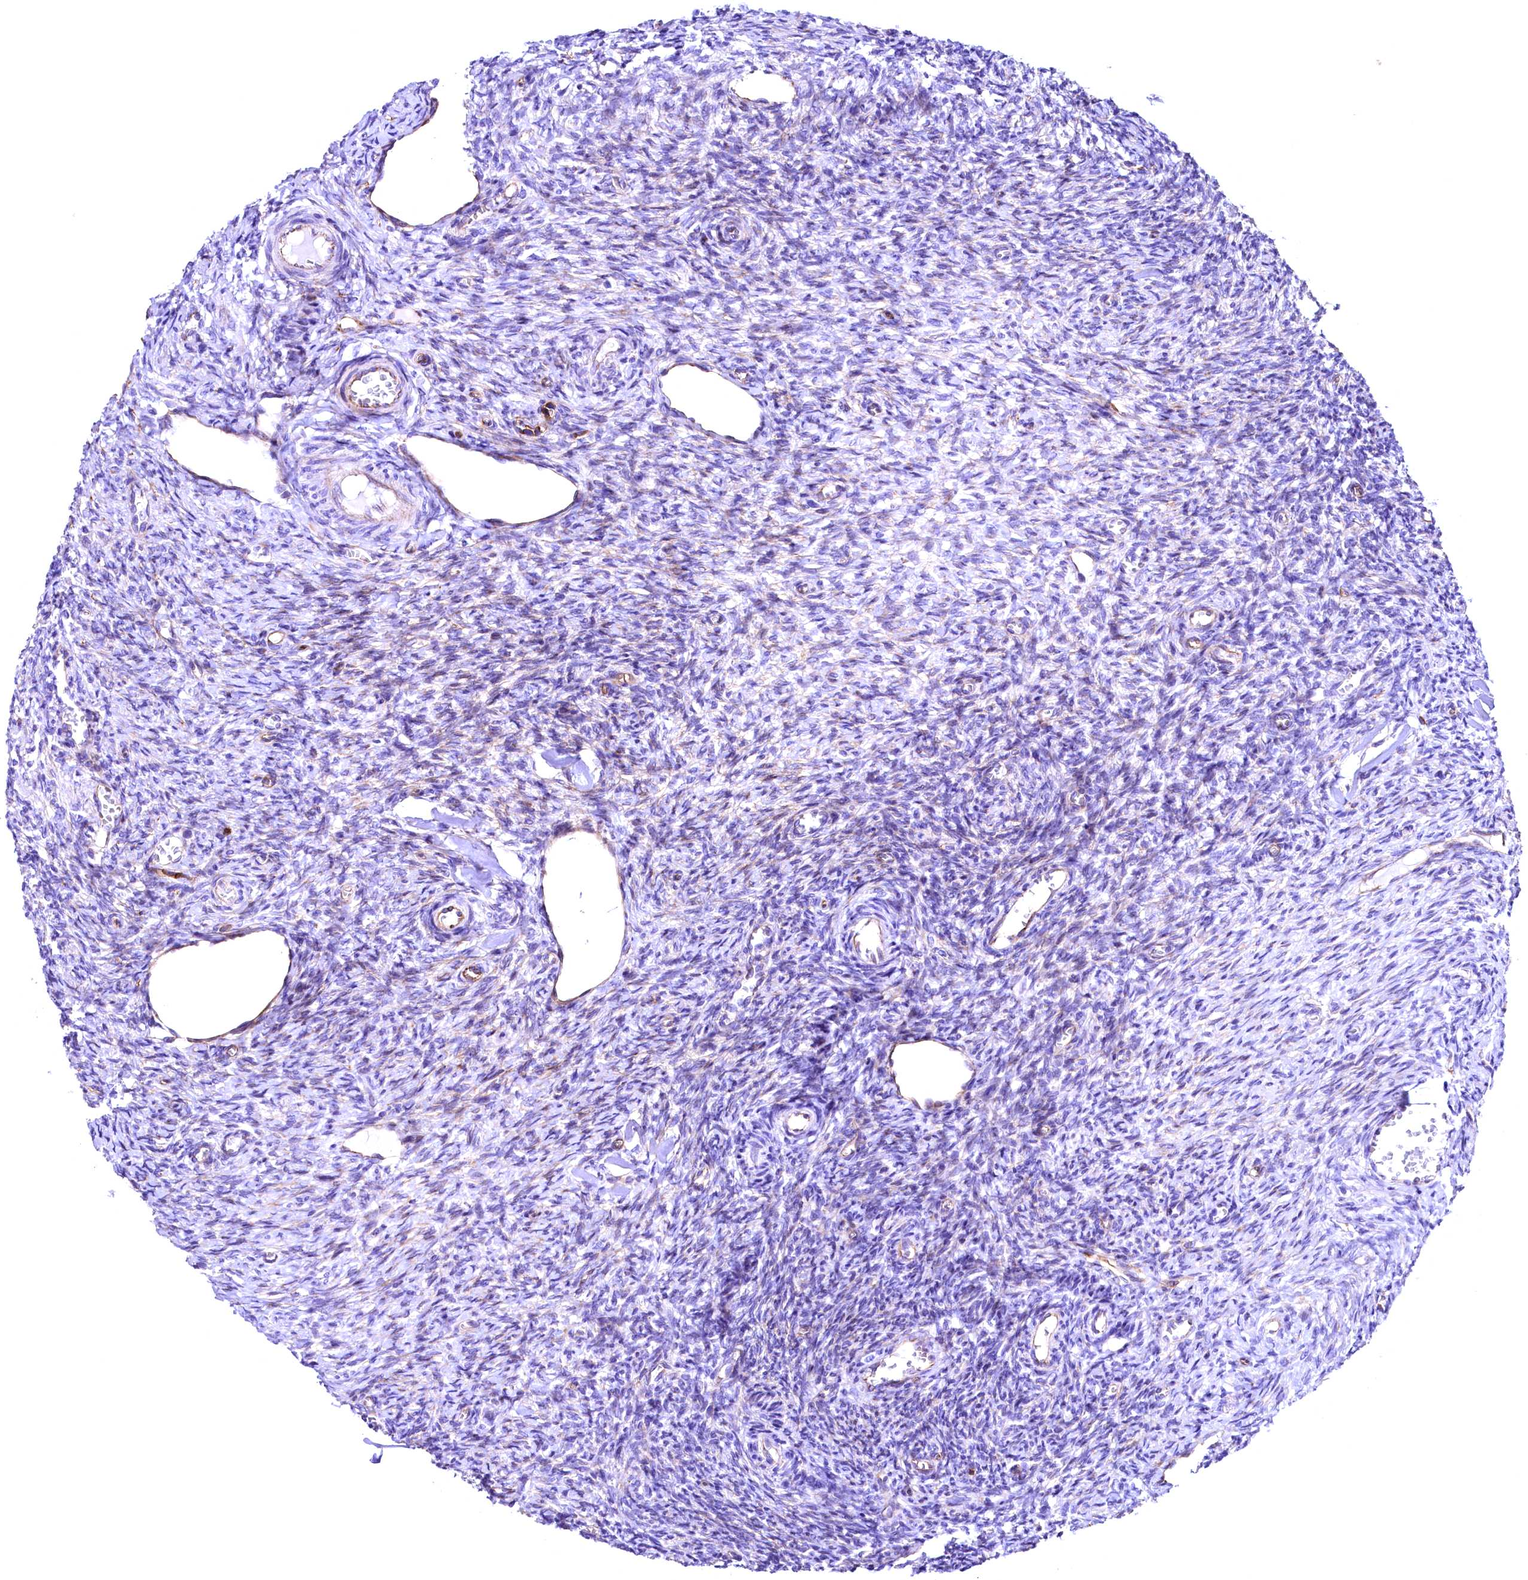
{"staining": {"intensity": "weak", "quantity": "<25%", "location": "cytoplasmic/membranous"}, "tissue": "ovary", "cell_type": "Ovarian stroma cells", "image_type": "normal", "snomed": [{"axis": "morphology", "description": "Normal tissue, NOS"}, {"axis": "topography", "description": "Ovary"}], "caption": "Immunohistochemistry histopathology image of unremarkable ovary: human ovary stained with DAB (3,3'-diaminobenzidine) shows no significant protein staining in ovarian stroma cells. (DAB IHC, high magnification).", "gene": "SLF1", "patient": {"sex": "female", "age": 27}}